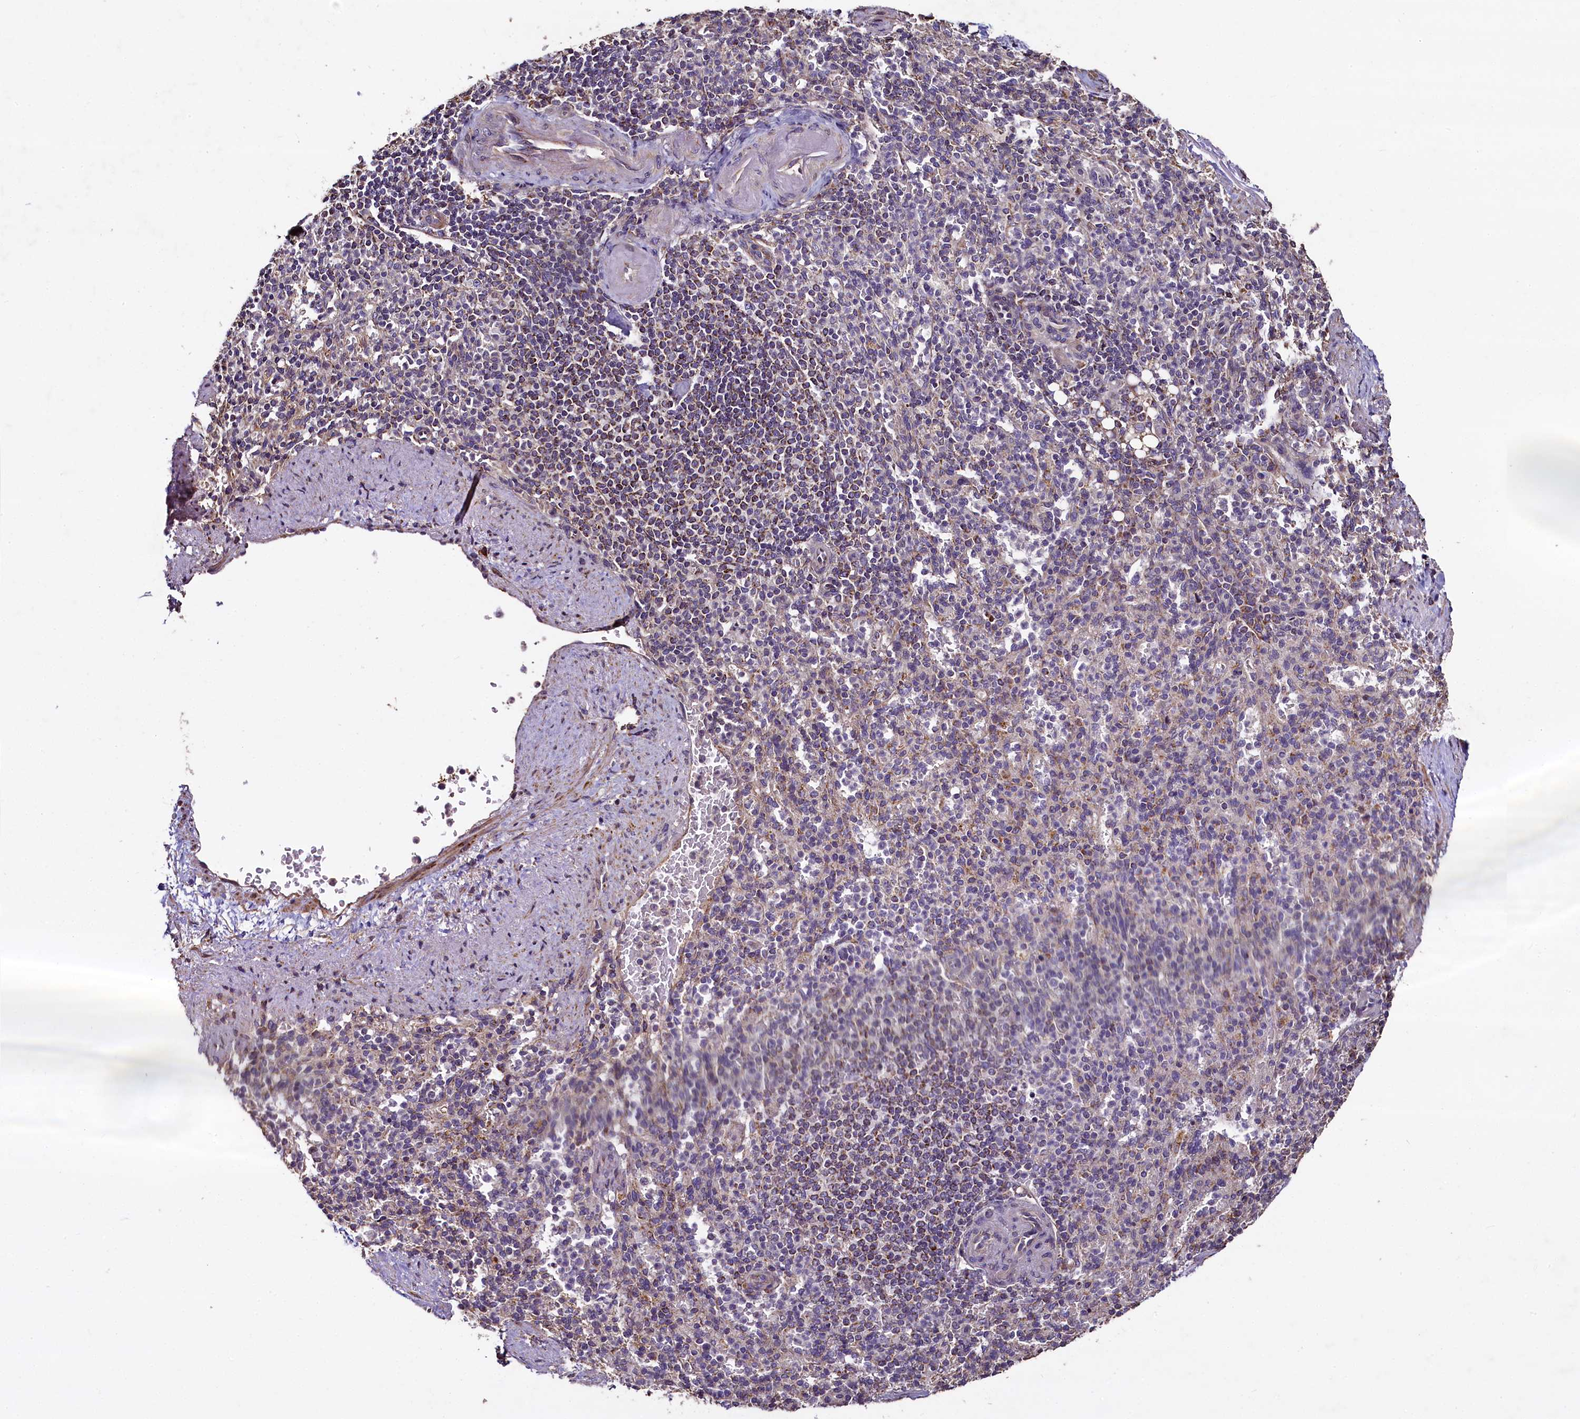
{"staining": {"intensity": "moderate", "quantity": ">75%", "location": "cytoplasmic/membranous"}, "tissue": "spleen", "cell_type": "Cells in red pulp", "image_type": "normal", "snomed": [{"axis": "morphology", "description": "Normal tissue, NOS"}, {"axis": "topography", "description": "Spleen"}], "caption": "A brown stain highlights moderate cytoplasmic/membranous staining of a protein in cells in red pulp of benign human spleen.", "gene": "COQ9", "patient": {"sex": "female", "age": 74}}